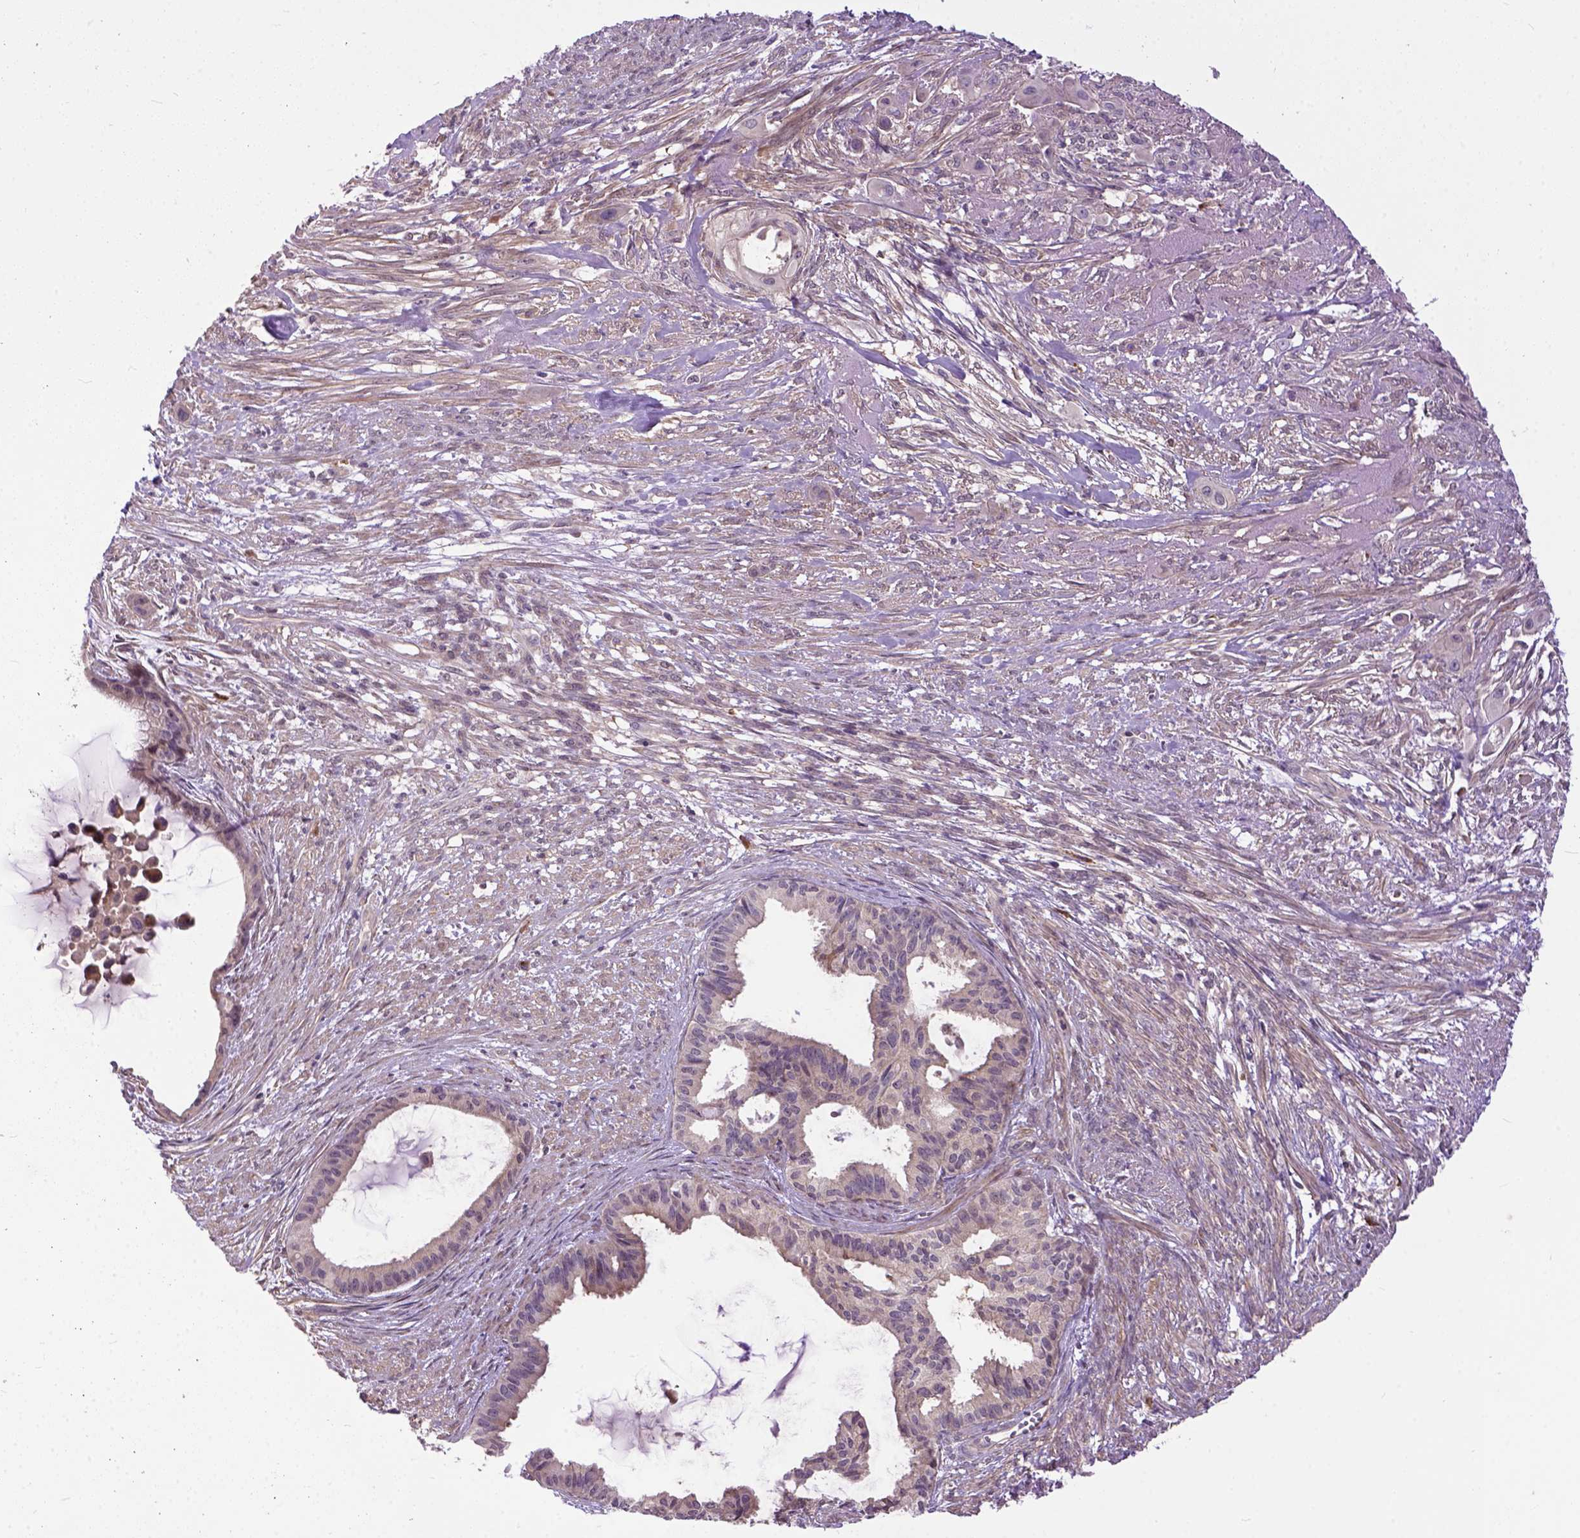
{"staining": {"intensity": "weak", "quantity": "25%-75%", "location": "cytoplasmic/membranous"}, "tissue": "endometrial cancer", "cell_type": "Tumor cells", "image_type": "cancer", "snomed": [{"axis": "morphology", "description": "Adenocarcinoma, NOS"}, {"axis": "topography", "description": "Endometrium"}], "caption": "Protein expression by IHC reveals weak cytoplasmic/membranous expression in approximately 25%-75% of tumor cells in endometrial cancer. Using DAB (3,3'-diaminobenzidine) (brown) and hematoxylin (blue) stains, captured at high magnification using brightfield microscopy.", "gene": "CPNE1", "patient": {"sex": "female", "age": 86}}